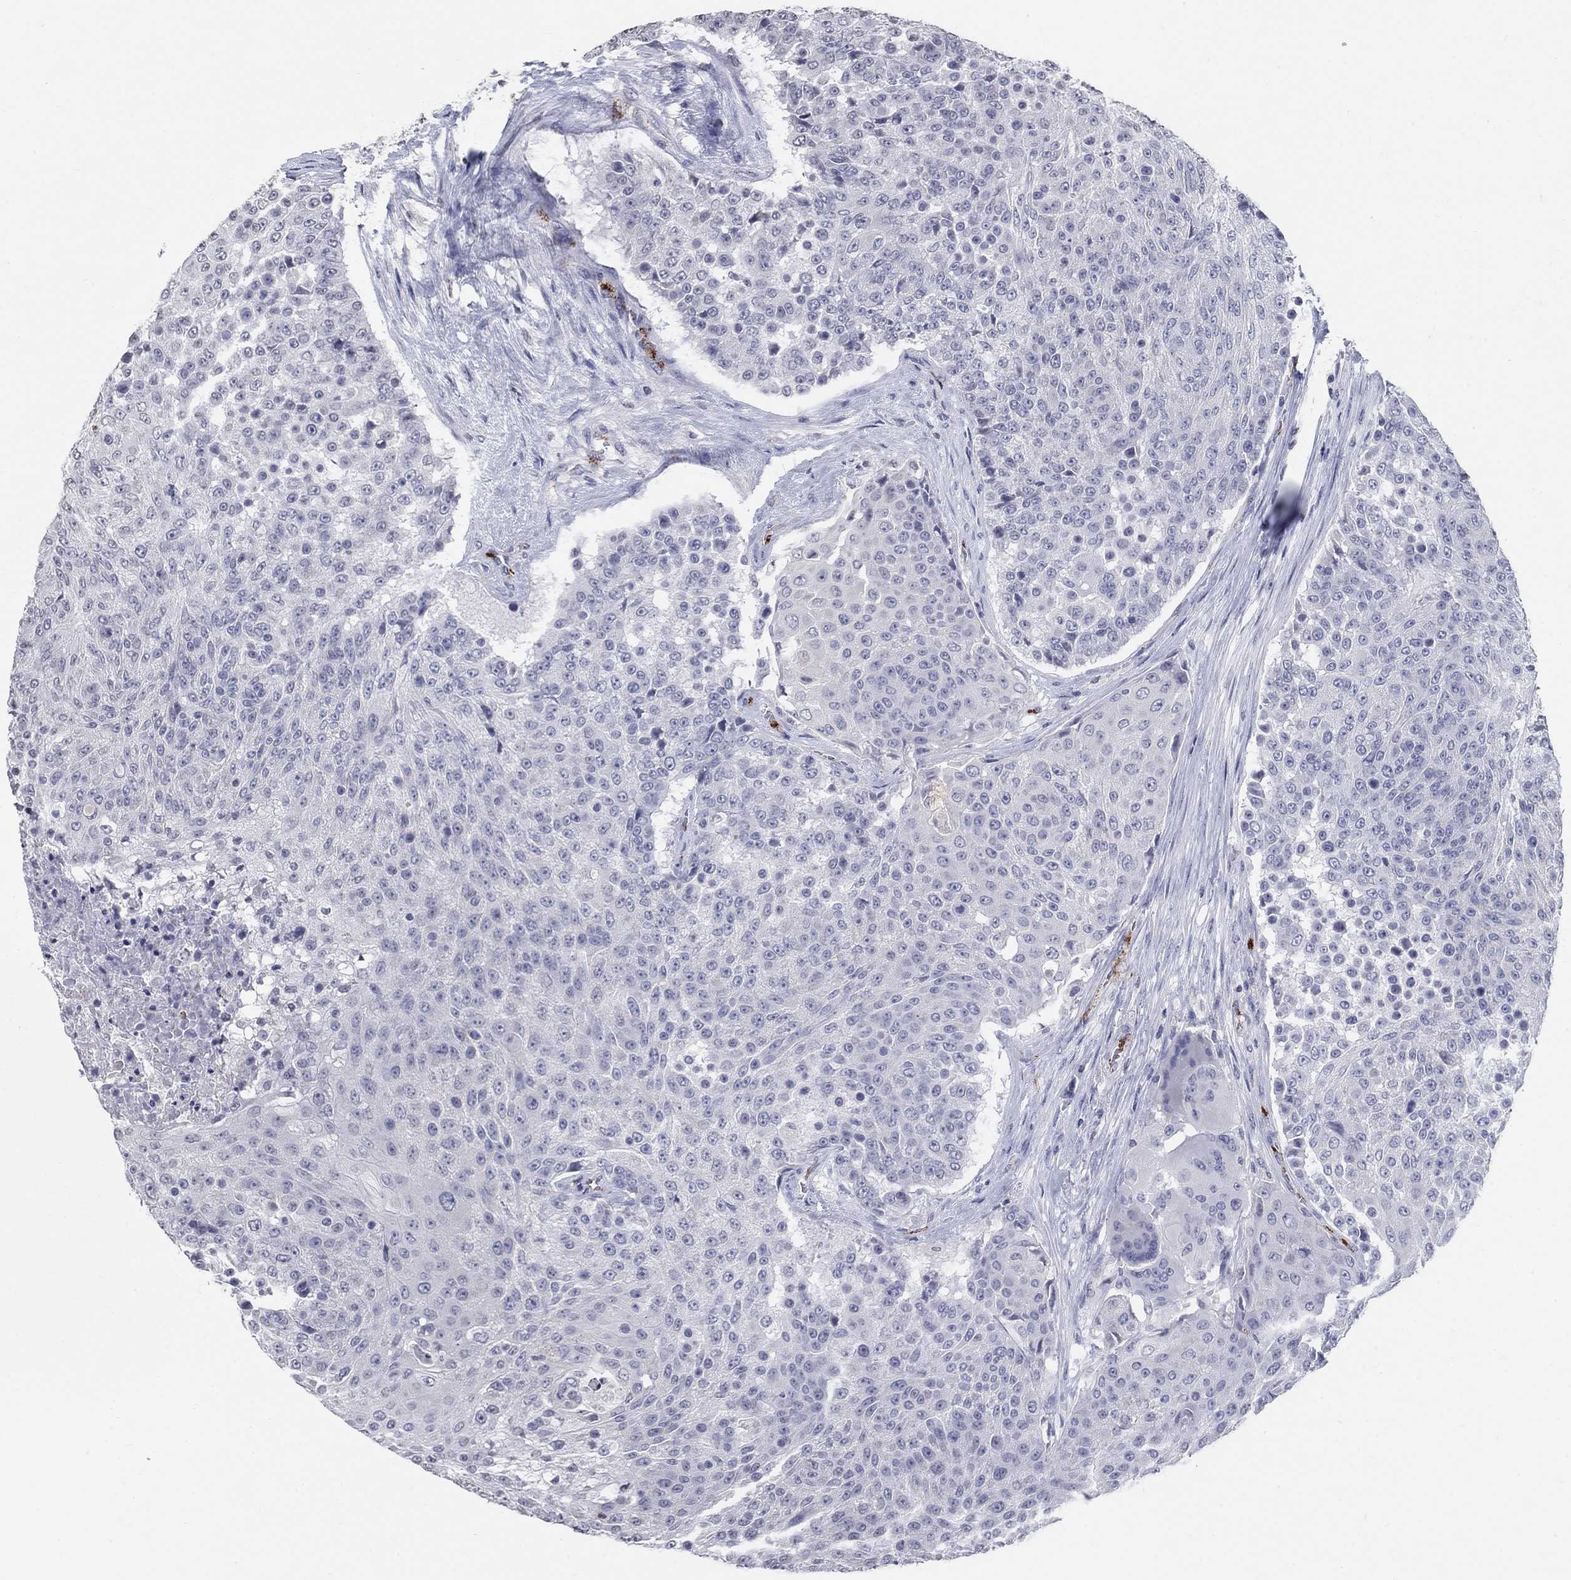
{"staining": {"intensity": "negative", "quantity": "none", "location": "none"}, "tissue": "urothelial cancer", "cell_type": "Tumor cells", "image_type": "cancer", "snomed": [{"axis": "morphology", "description": "Urothelial carcinoma, High grade"}, {"axis": "topography", "description": "Urinary bladder"}], "caption": "This is an IHC photomicrograph of urothelial carcinoma (high-grade). There is no staining in tumor cells.", "gene": "TINAG", "patient": {"sex": "female", "age": 63}}